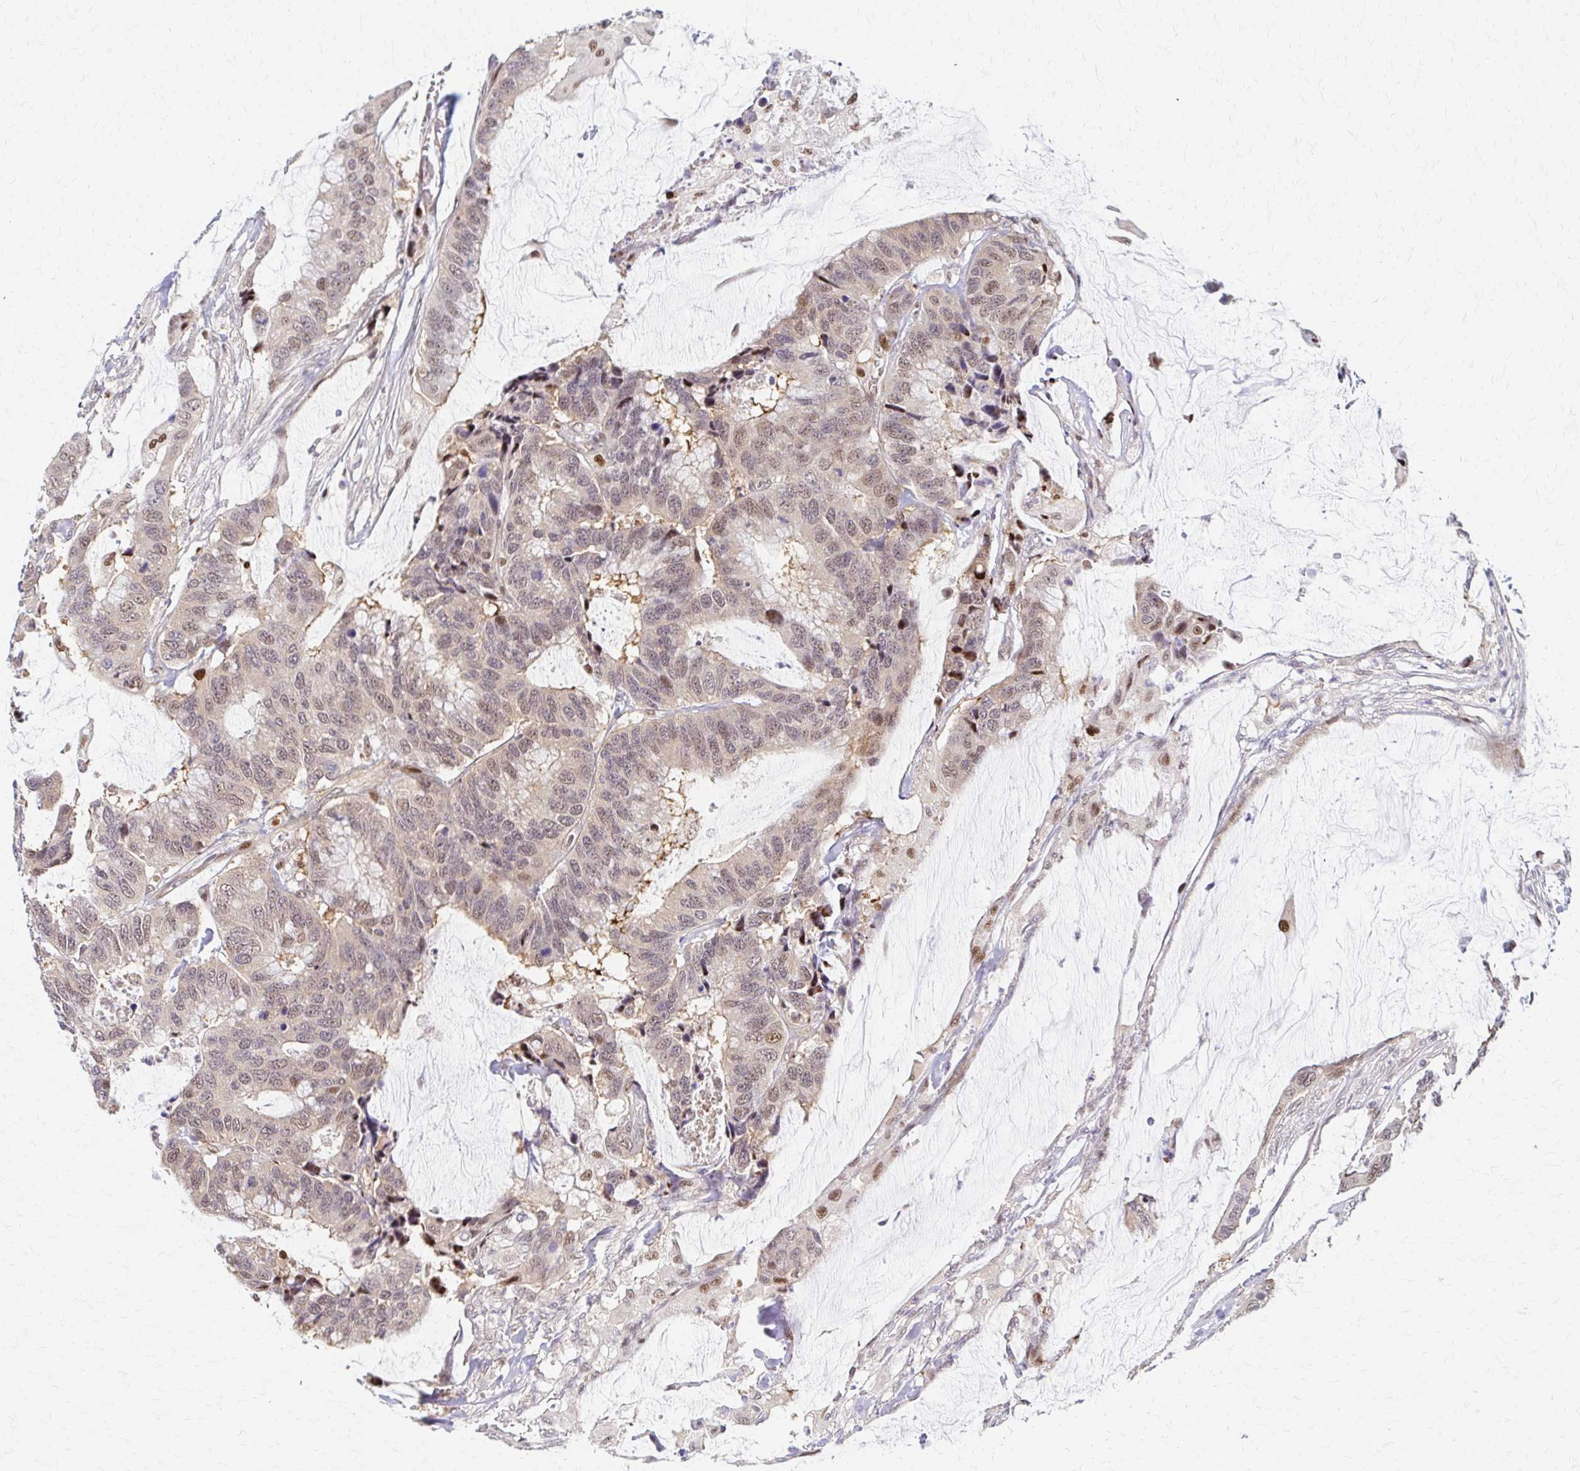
{"staining": {"intensity": "weak", "quantity": ">75%", "location": "nuclear"}, "tissue": "colorectal cancer", "cell_type": "Tumor cells", "image_type": "cancer", "snomed": [{"axis": "morphology", "description": "Adenocarcinoma, NOS"}, {"axis": "topography", "description": "Rectum"}], "caption": "Adenocarcinoma (colorectal) stained for a protein exhibits weak nuclear positivity in tumor cells.", "gene": "PSMD7", "patient": {"sex": "female", "age": 59}}